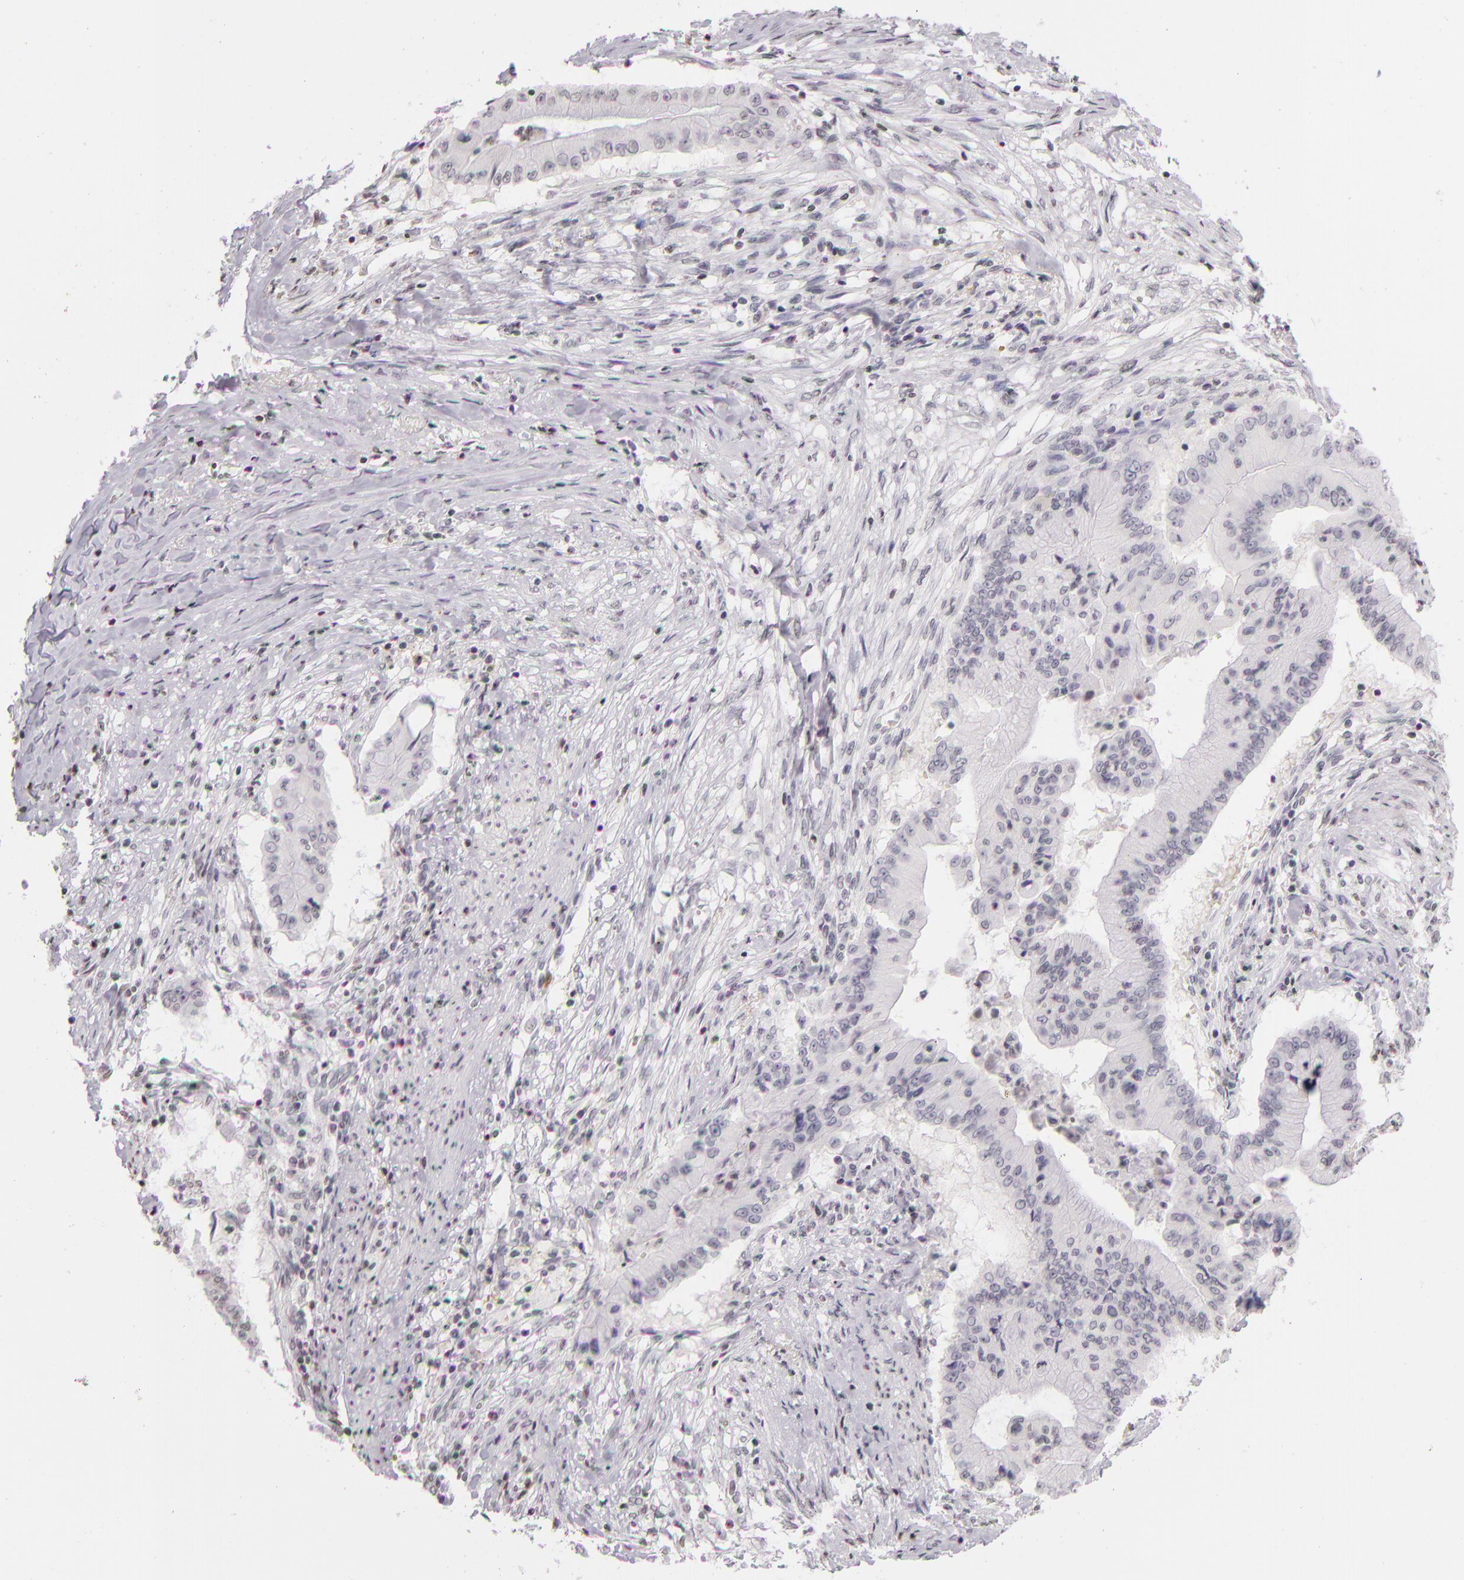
{"staining": {"intensity": "negative", "quantity": "none", "location": "none"}, "tissue": "pancreatic cancer", "cell_type": "Tumor cells", "image_type": "cancer", "snomed": [{"axis": "morphology", "description": "Adenocarcinoma, NOS"}, {"axis": "topography", "description": "Pancreas"}], "caption": "An immunohistochemistry image of pancreatic cancer is shown. There is no staining in tumor cells of pancreatic cancer. The staining is performed using DAB brown chromogen with nuclei counter-stained in using hematoxylin.", "gene": "CD40", "patient": {"sex": "male", "age": 62}}